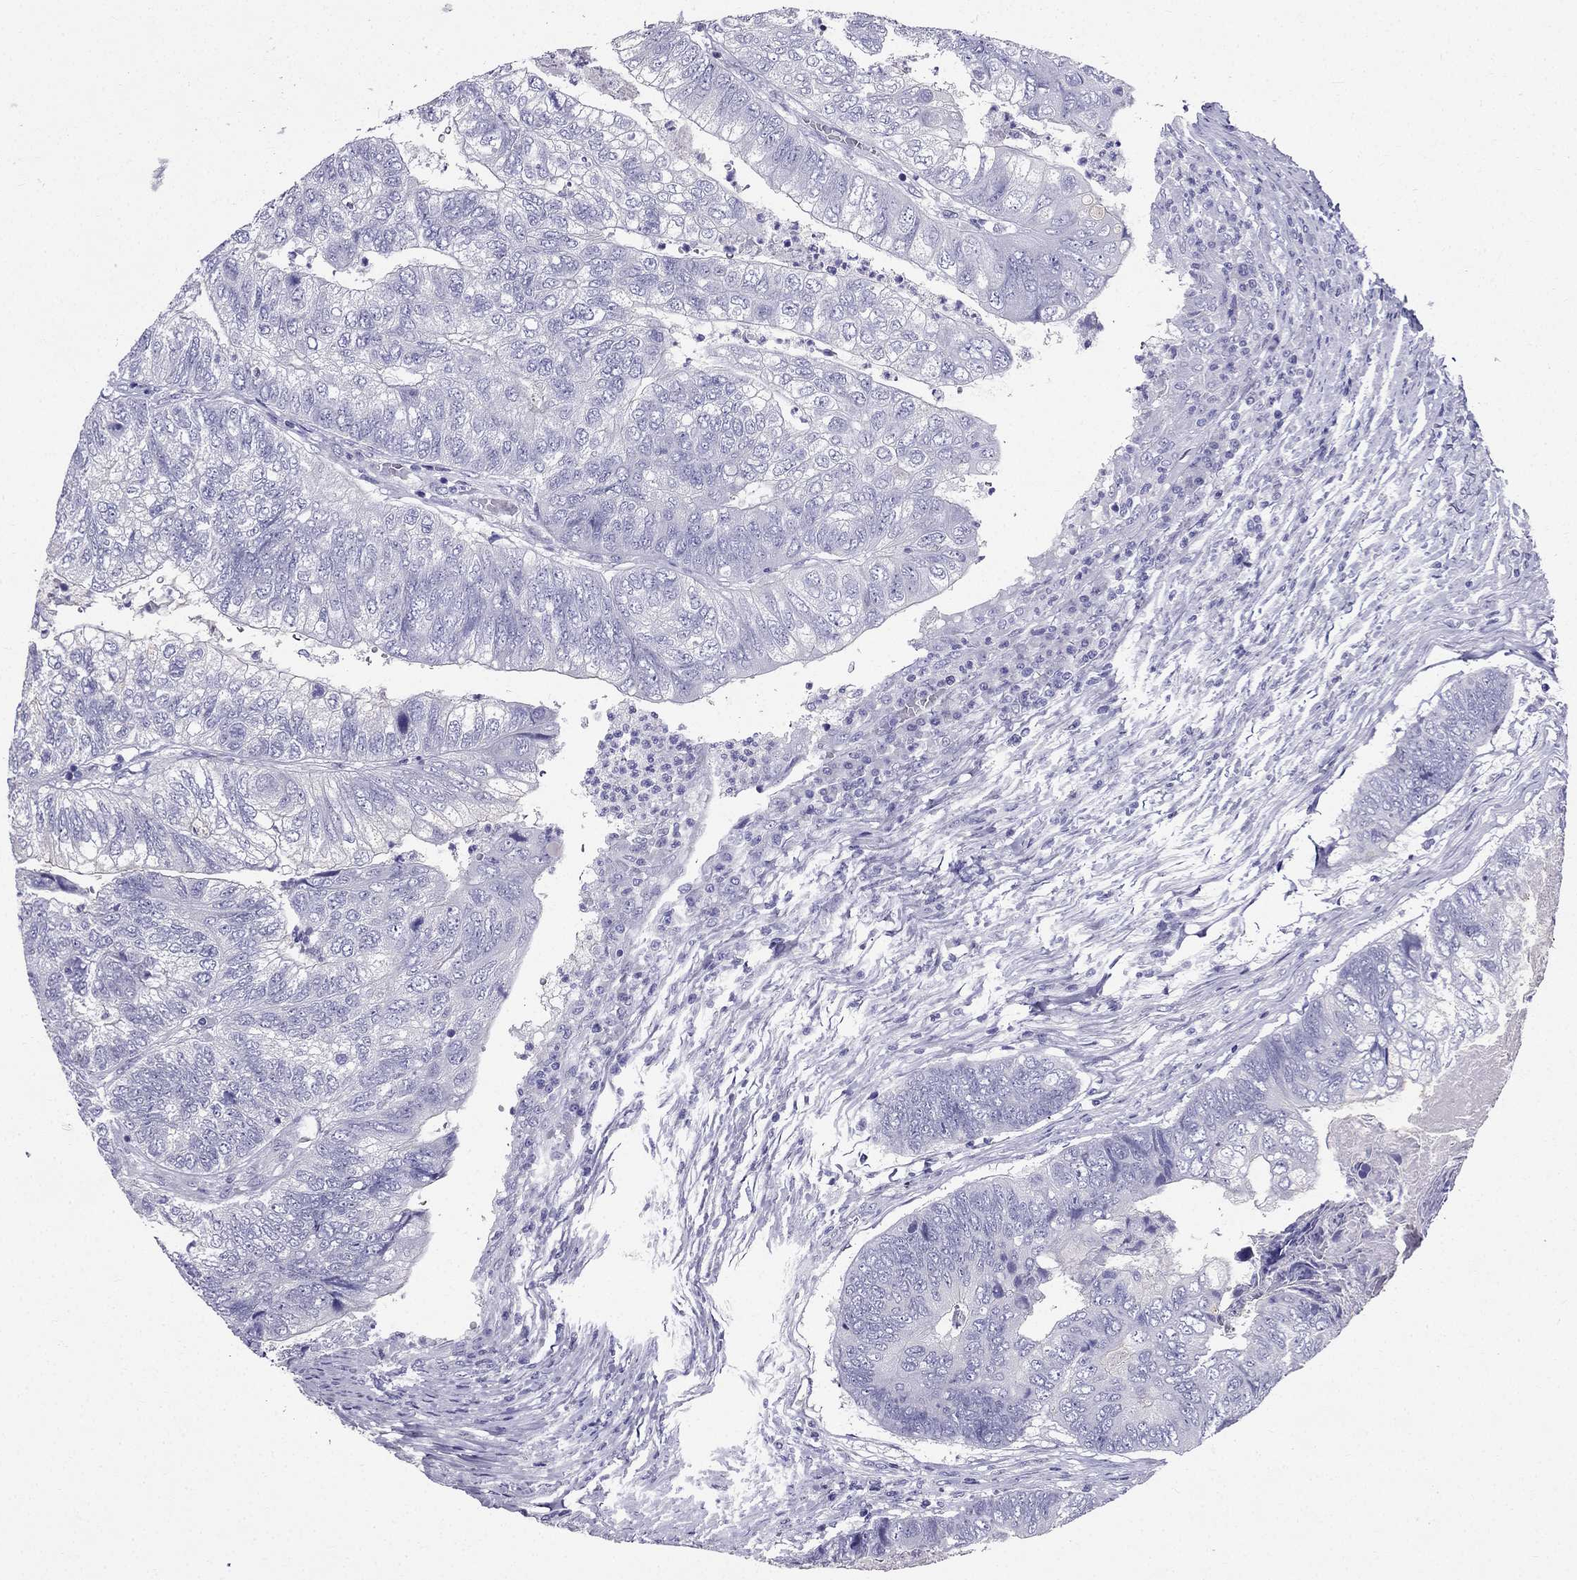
{"staining": {"intensity": "negative", "quantity": "none", "location": "none"}, "tissue": "colorectal cancer", "cell_type": "Tumor cells", "image_type": "cancer", "snomed": [{"axis": "morphology", "description": "Adenocarcinoma, NOS"}, {"axis": "topography", "description": "Colon"}], "caption": "Micrograph shows no significant protein expression in tumor cells of adenocarcinoma (colorectal).", "gene": "ZNF541", "patient": {"sex": "female", "age": 67}}